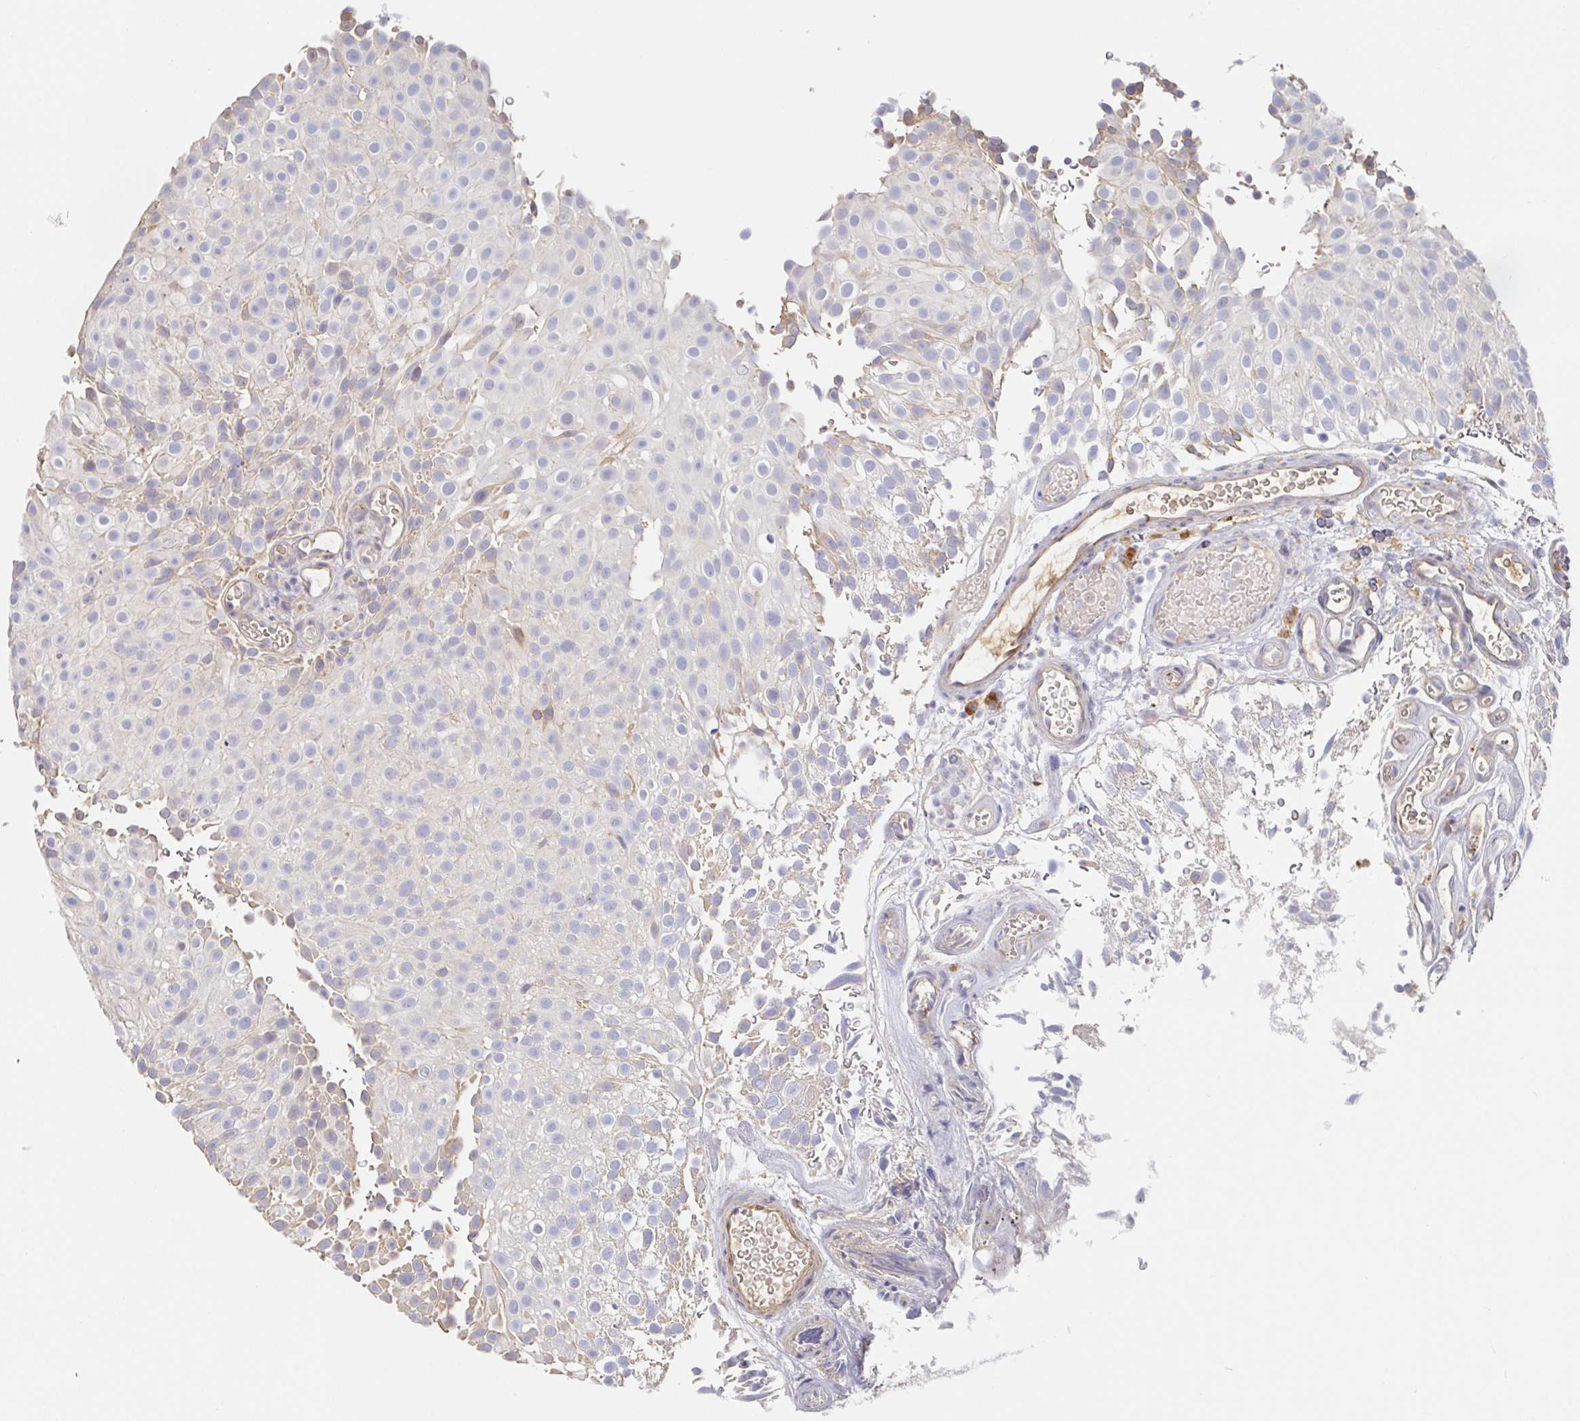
{"staining": {"intensity": "negative", "quantity": "none", "location": "none"}, "tissue": "urothelial cancer", "cell_type": "Tumor cells", "image_type": "cancer", "snomed": [{"axis": "morphology", "description": "Urothelial carcinoma, Low grade"}, {"axis": "topography", "description": "Urinary bladder"}], "caption": "There is no significant staining in tumor cells of urothelial cancer. The staining was performed using DAB to visualize the protein expression in brown, while the nuclei were stained in blue with hematoxylin (Magnification: 20x).", "gene": "IRAK2", "patient": {"sex": "male", "age": 78}}